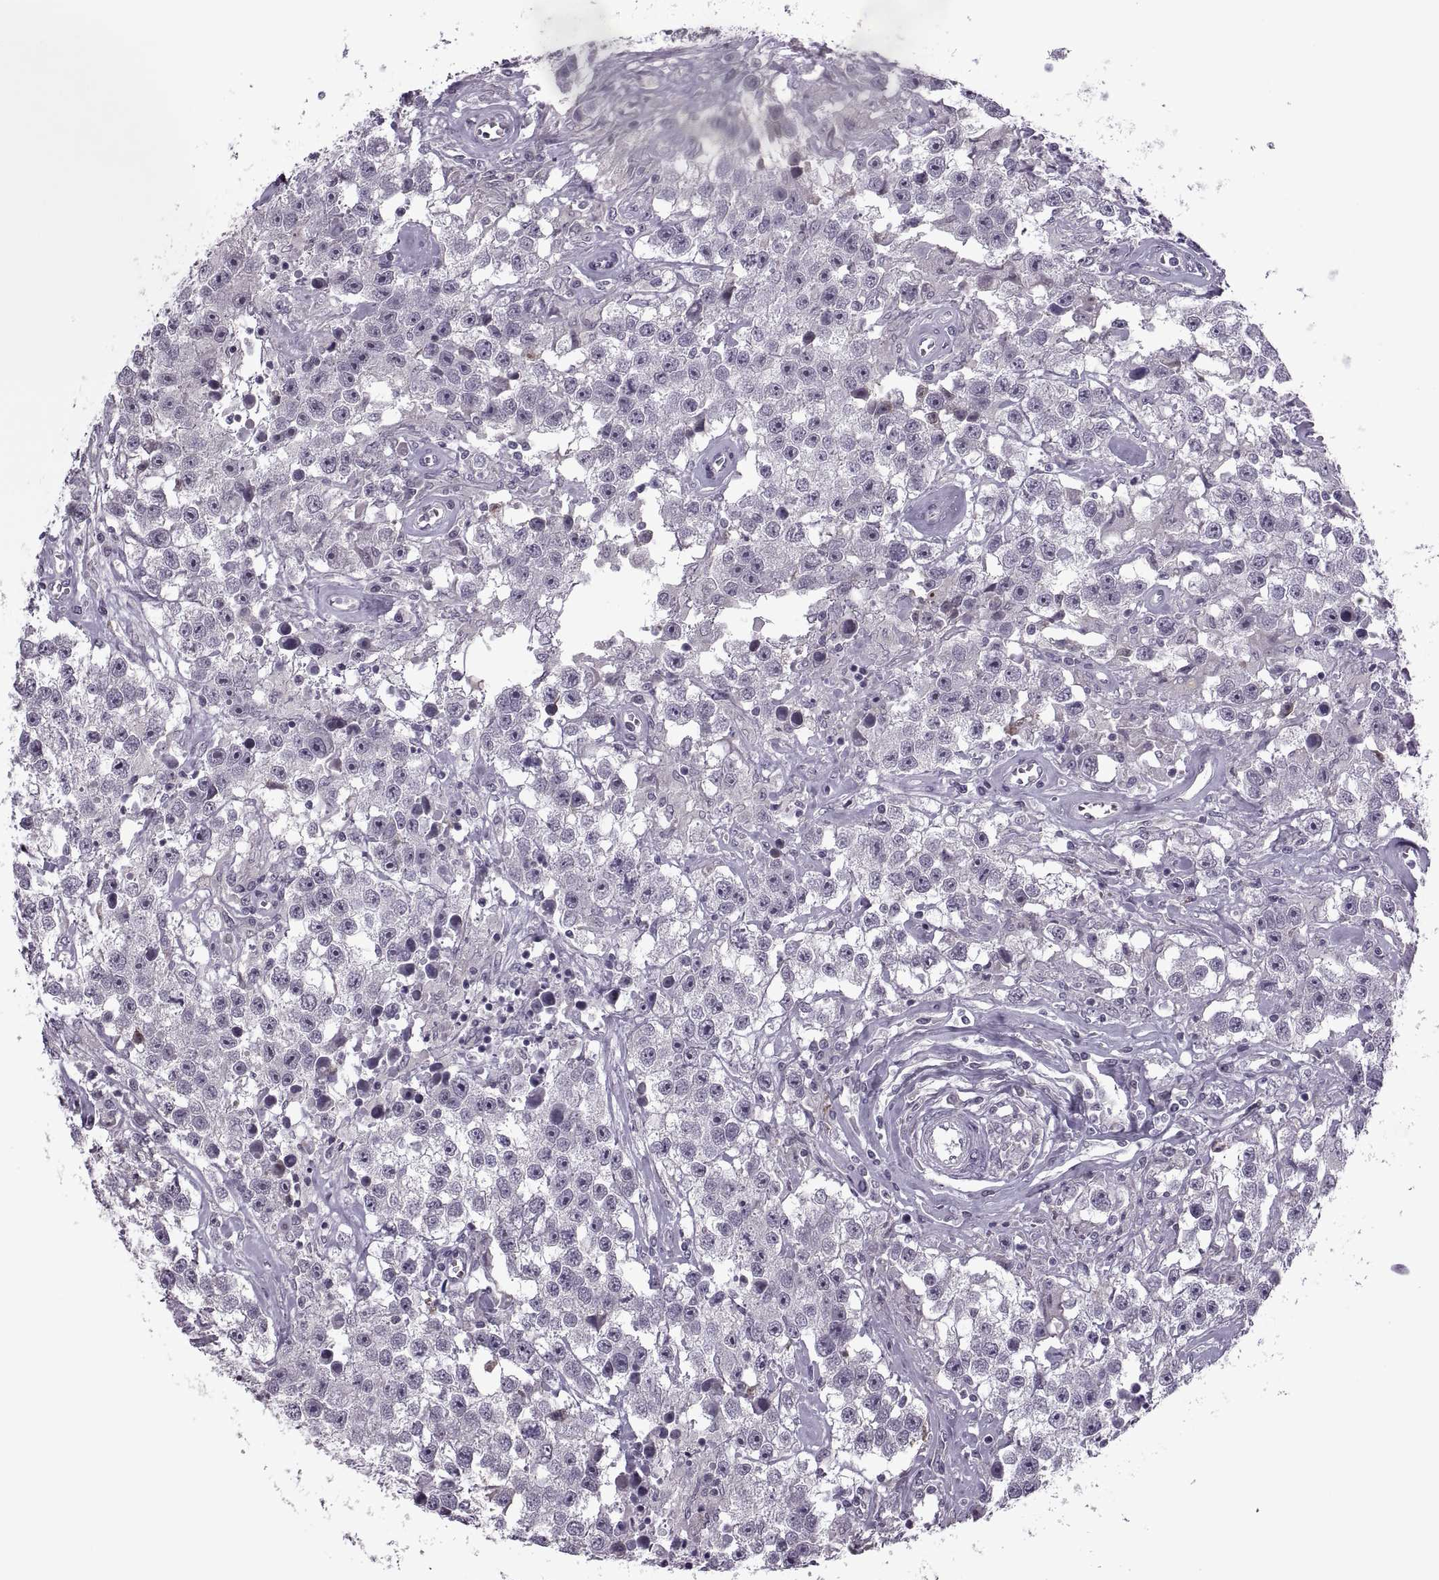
{"staining": {"intensity": "negative", "quantity": "none", "location": "none"}, "tissue": "testis cancer", "cell_type": "Tumor cells", "image_type": "cancer", "snomed": [{"axis": "morphology", "description": "Seminoma, NOS"}, {"axis": "topography", "description": "Testis"}], "caption": "This is a histopathology image of immunohistochemistry (IHC) staining of testis cancer, which shows no expression in tumor cells.", "gene": "MGAT4D", "patient": {"sex": "male", "age": 43}}